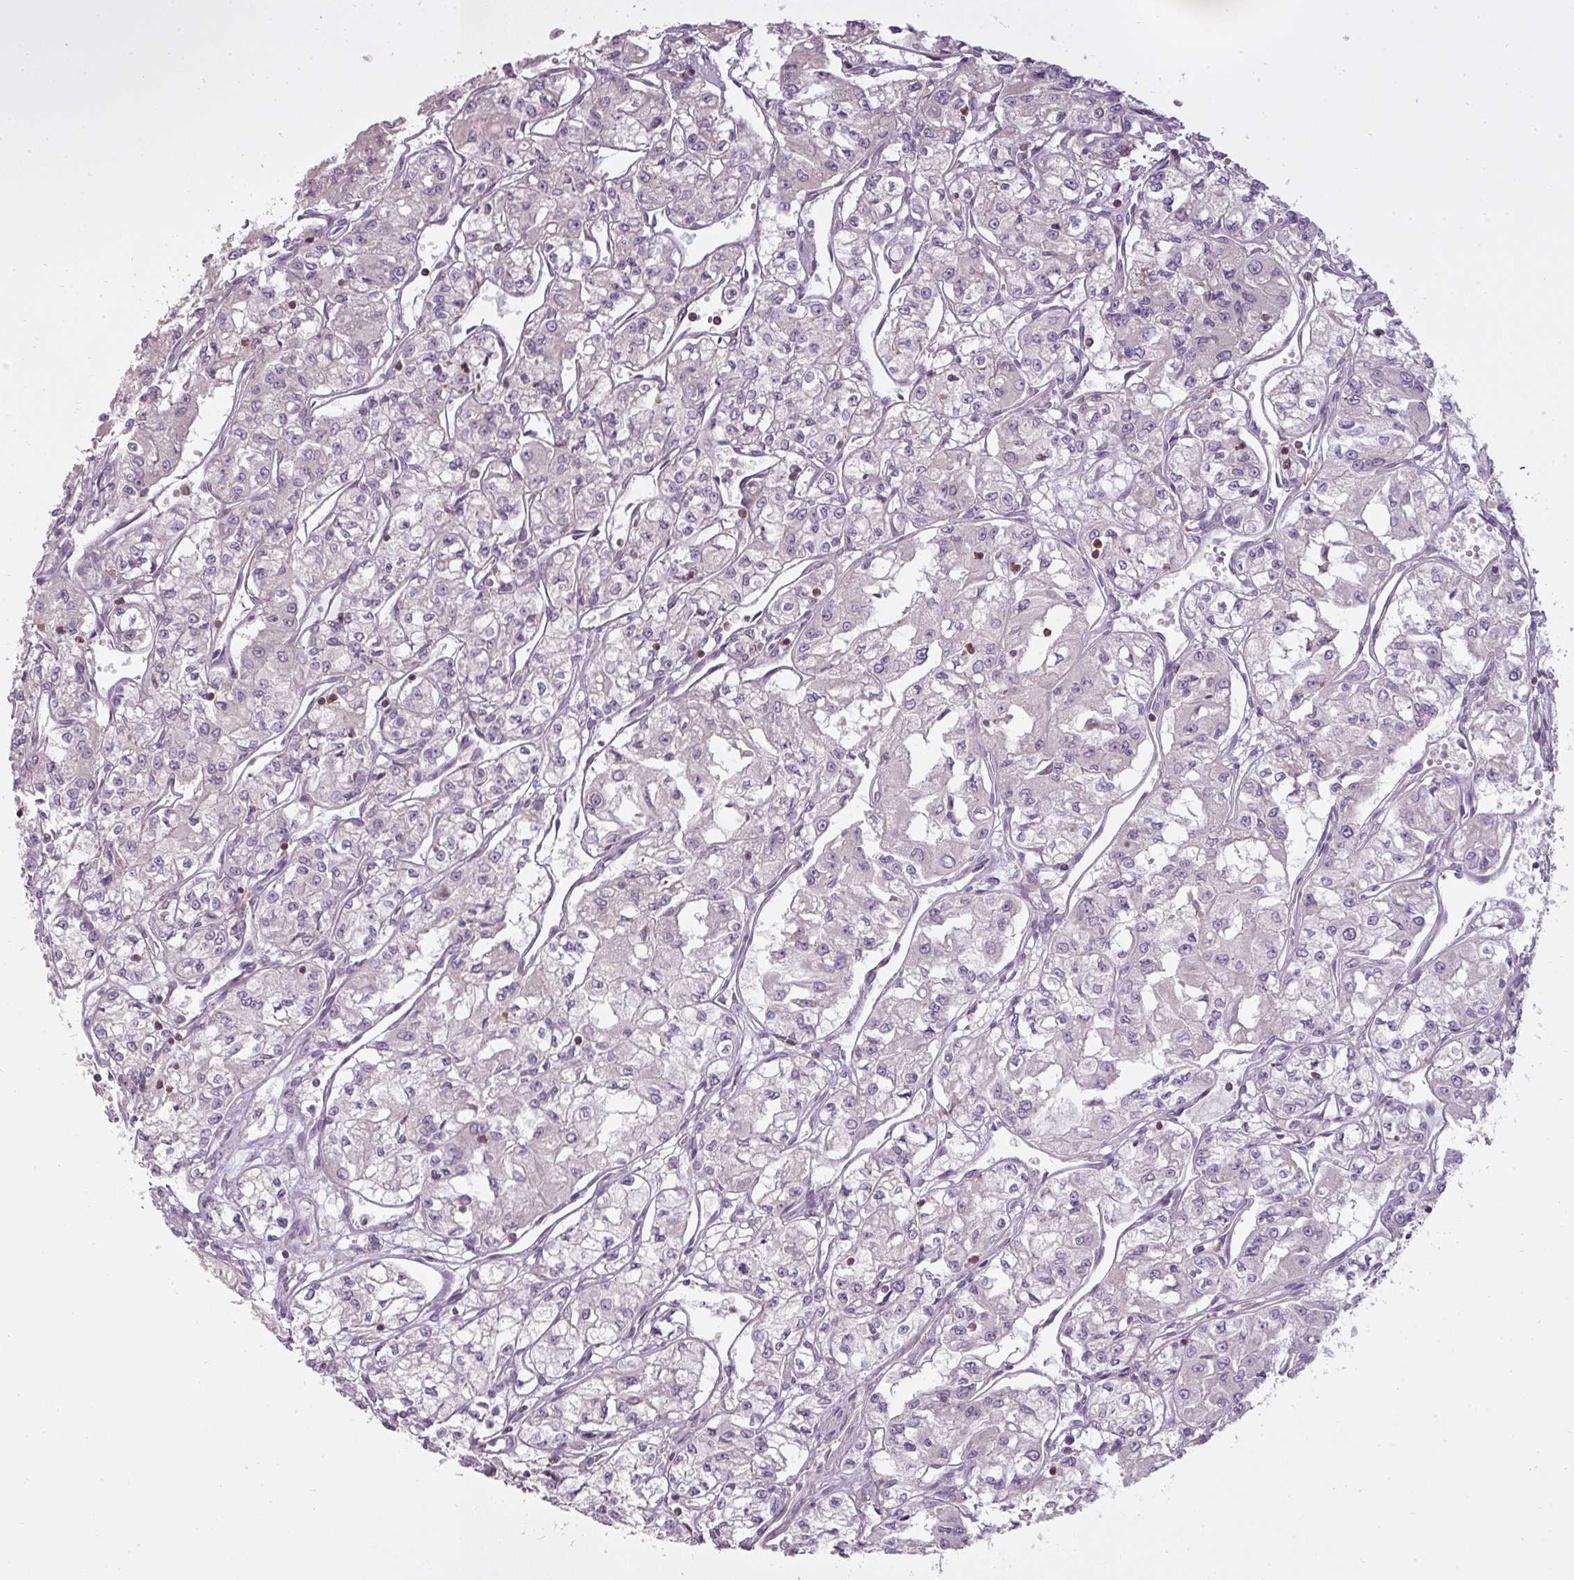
{"staining": {"intensity": "negative", "quantity": "none", "location": "none"}, "tissue": "renal cancer", "cell_type": "Tumor cells", "image_type": "cancer", "snomed": [{"axis": "morphology", "description": "Adenocarcinoma, NOS"}, {"axis": "topography", "description": "Kidney"}], "caption": "The micrograph shows no staining of tumor cells in renal cancer (adenocarcinoma).", "gene": "STK4", "patient": {"sex": "male", "age": 59}}